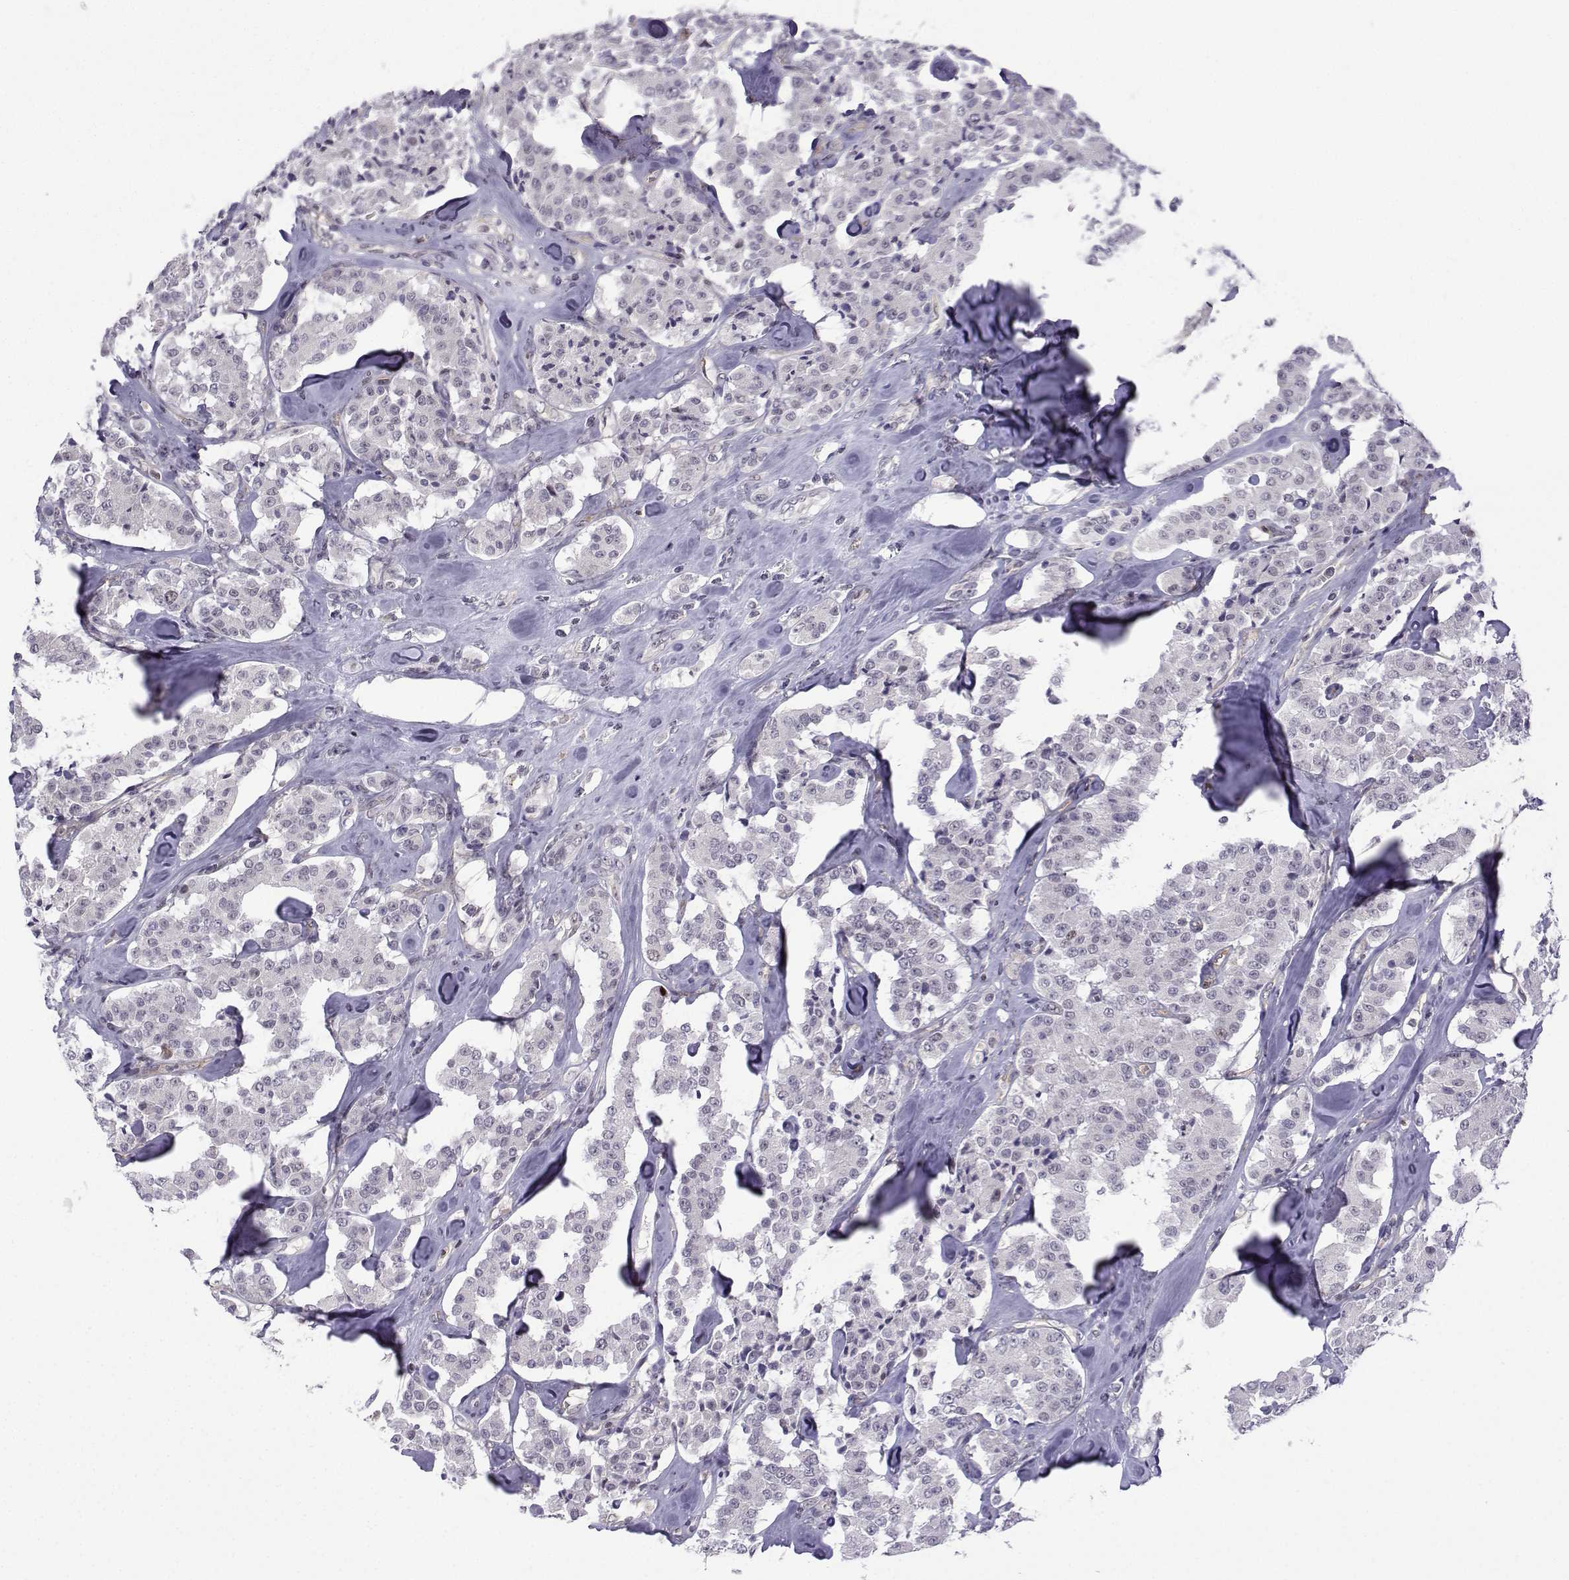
{"staining": {"intensity": "weak", "quantity": "<25%", "location": "nuclear"}, "tissue": "carcinoid", "cell_type": "Tumor cells", "image_type": "cancer", "snomed": [{"axis": "morphology", "description": "Carcinoid, malignant, NOS"}, {"axis": "topography", "description": "Pancreas"}], "caption": "High magnification brightfield microscopy of carcinoid stained with DAB (brown) and counterstained with hematoxylin (blue): tumor cells show no significant staining.", "gene": "INCENP", "patient": {"sex": "male", "age": 41}}